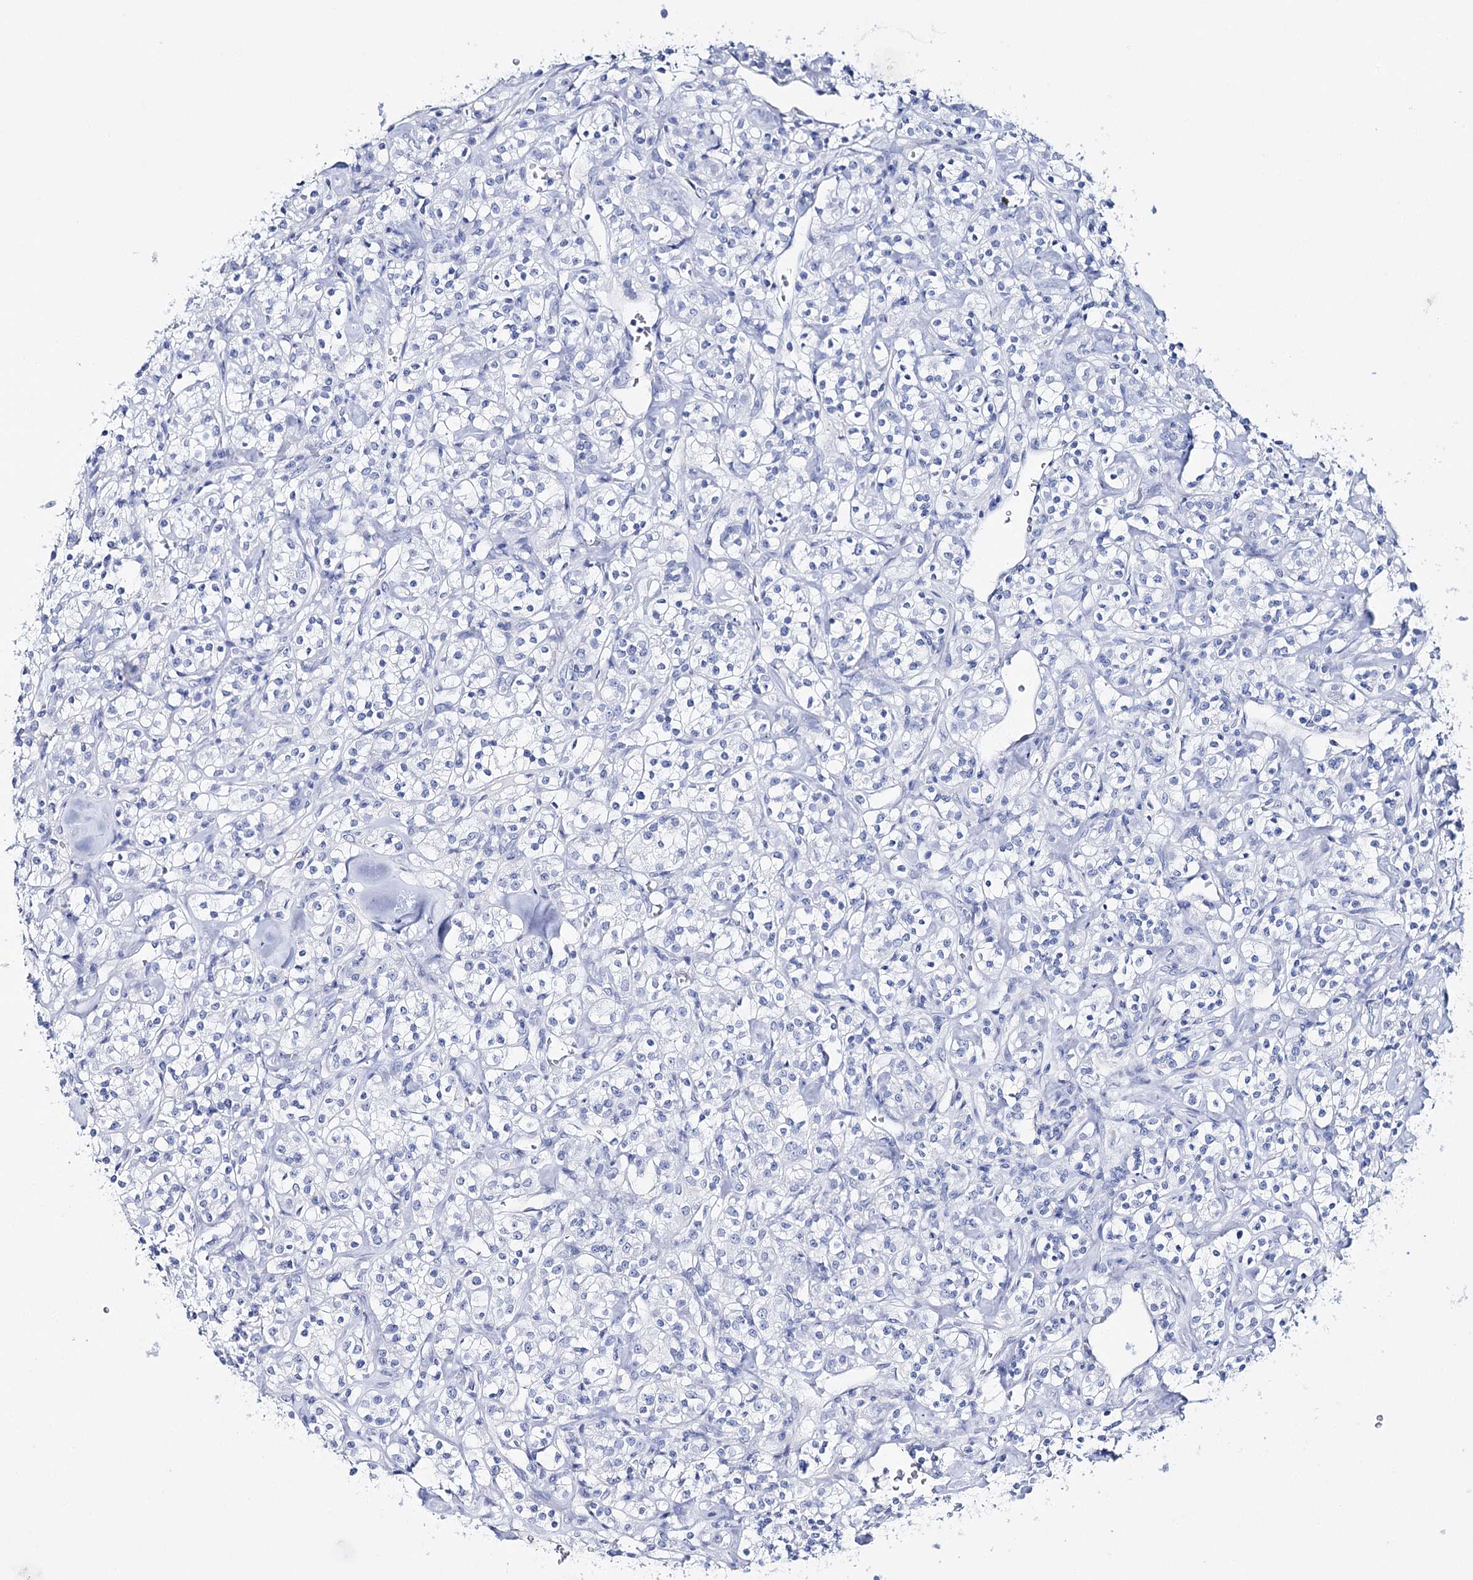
{"staining": {"intensity": "negative", "quantity": "none", "location": "none"}, "tissue": "renal cancer", "cell_type": "Tumor cells", "image_type": "cancer", "snomed": [{"axis": "morphology", "description": "Adenocarcinoma, NOS"}, {"axis": "topography", "description": "Kidney"}], "caption": "This histopathology image is of adenocarcinoma (renal) stained with immunohistochemistry (IHC) to label a protein in brown with the nuclei are counter-stained blue. There is no staining in tumor cells.", "gene": "CSN3", "patient": {"sex": "male", "age": 77}}